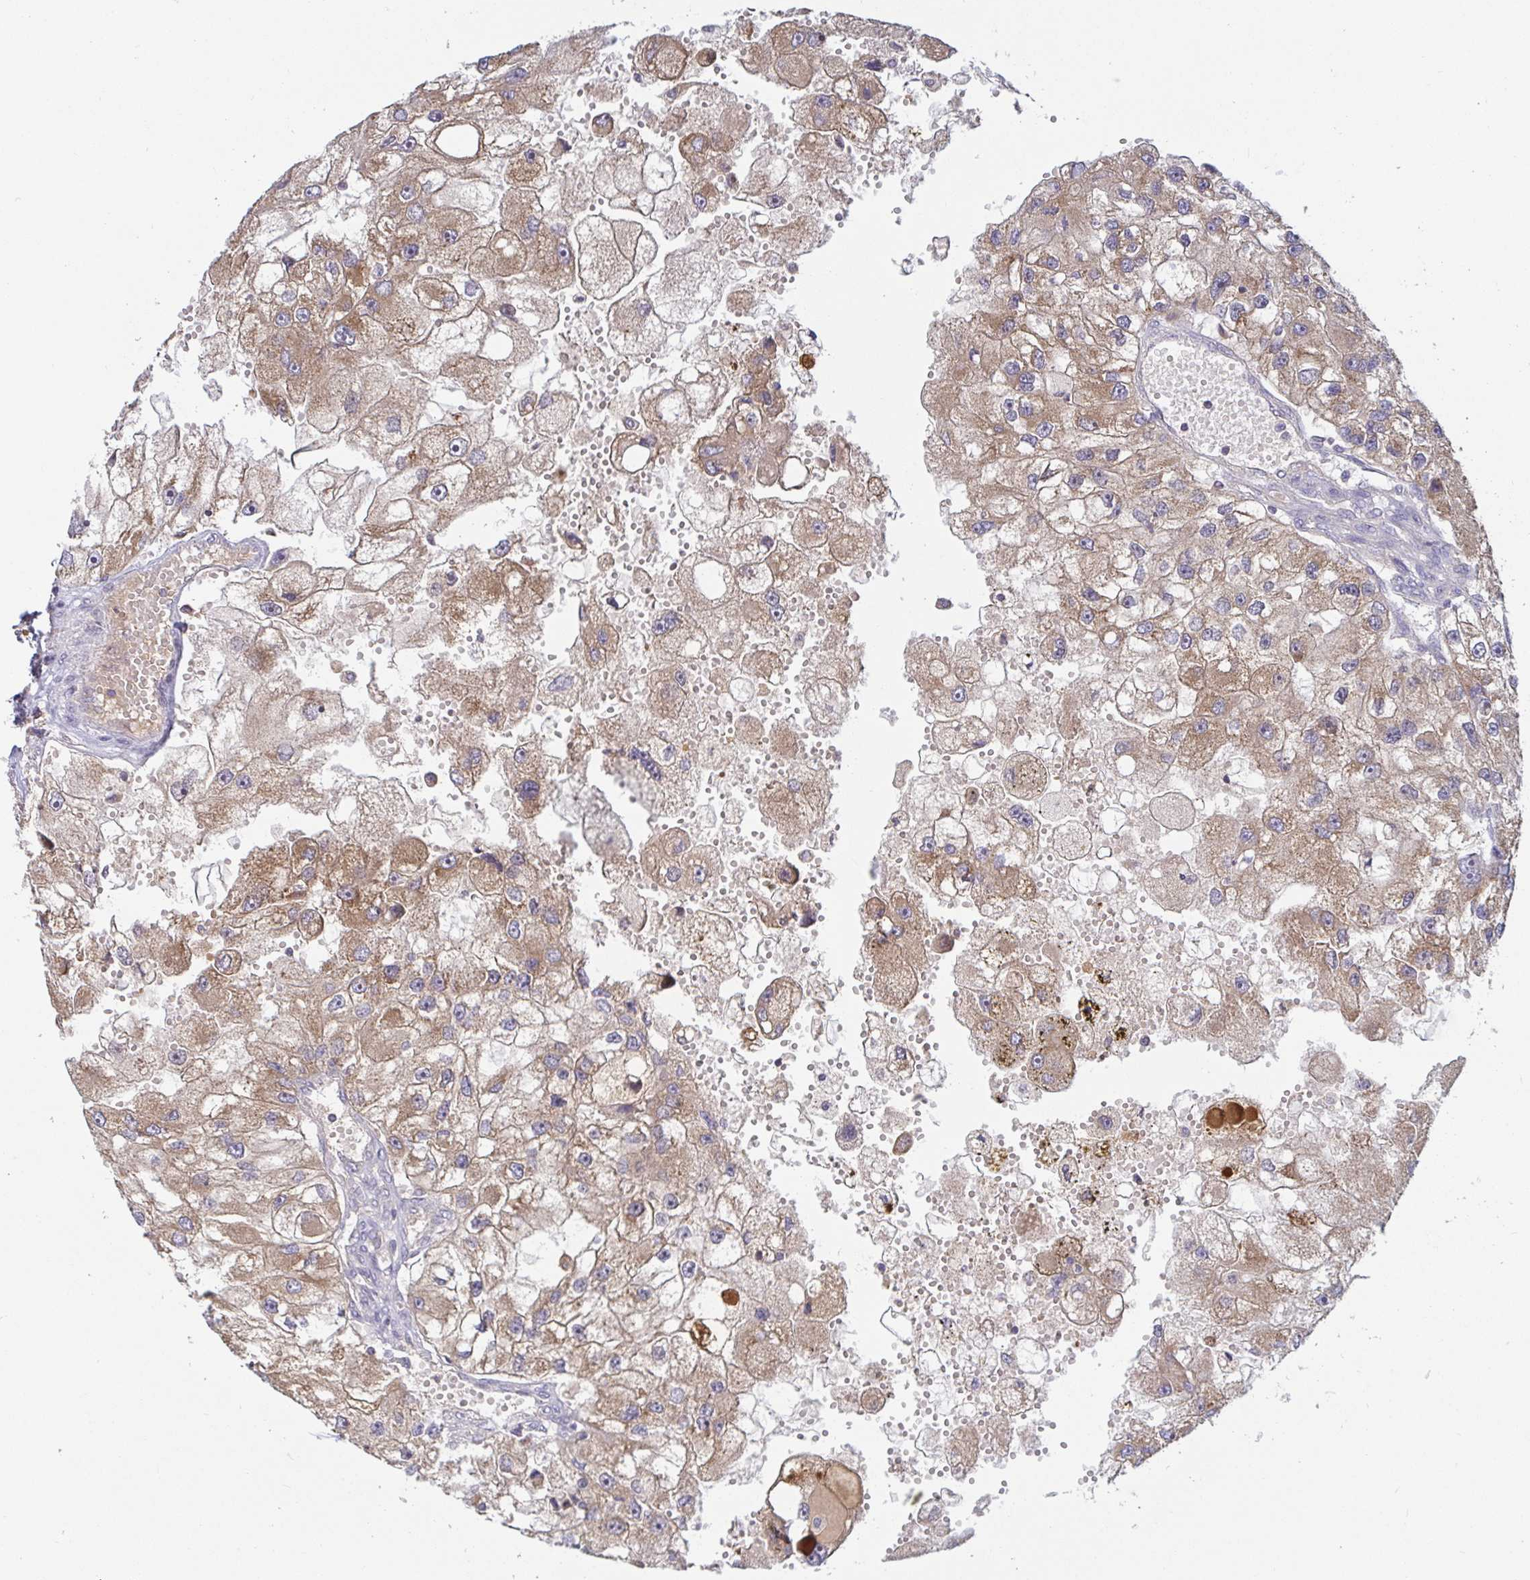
{"staining": {"intensity": "moderate", "quantity": ">75%", "location": "cytoplasmic/membranous"}, "tissue": "renal cancer", "cell_type": "Tumor cells", "image_type": "cancer", "snomed": [{"axis": "morphology", "description": "Adenocarcinoma, NOS"}, {"axis": "topography", "description": "Kidney"}], "caption": "Tumor cells display medium levels of moderate cytoplasmic/membranous positivity in approximately >75% of cells in human renal adenocarcinoma.", "gene": "LARP1", "patient": {"sex": "male", "age": 63}}